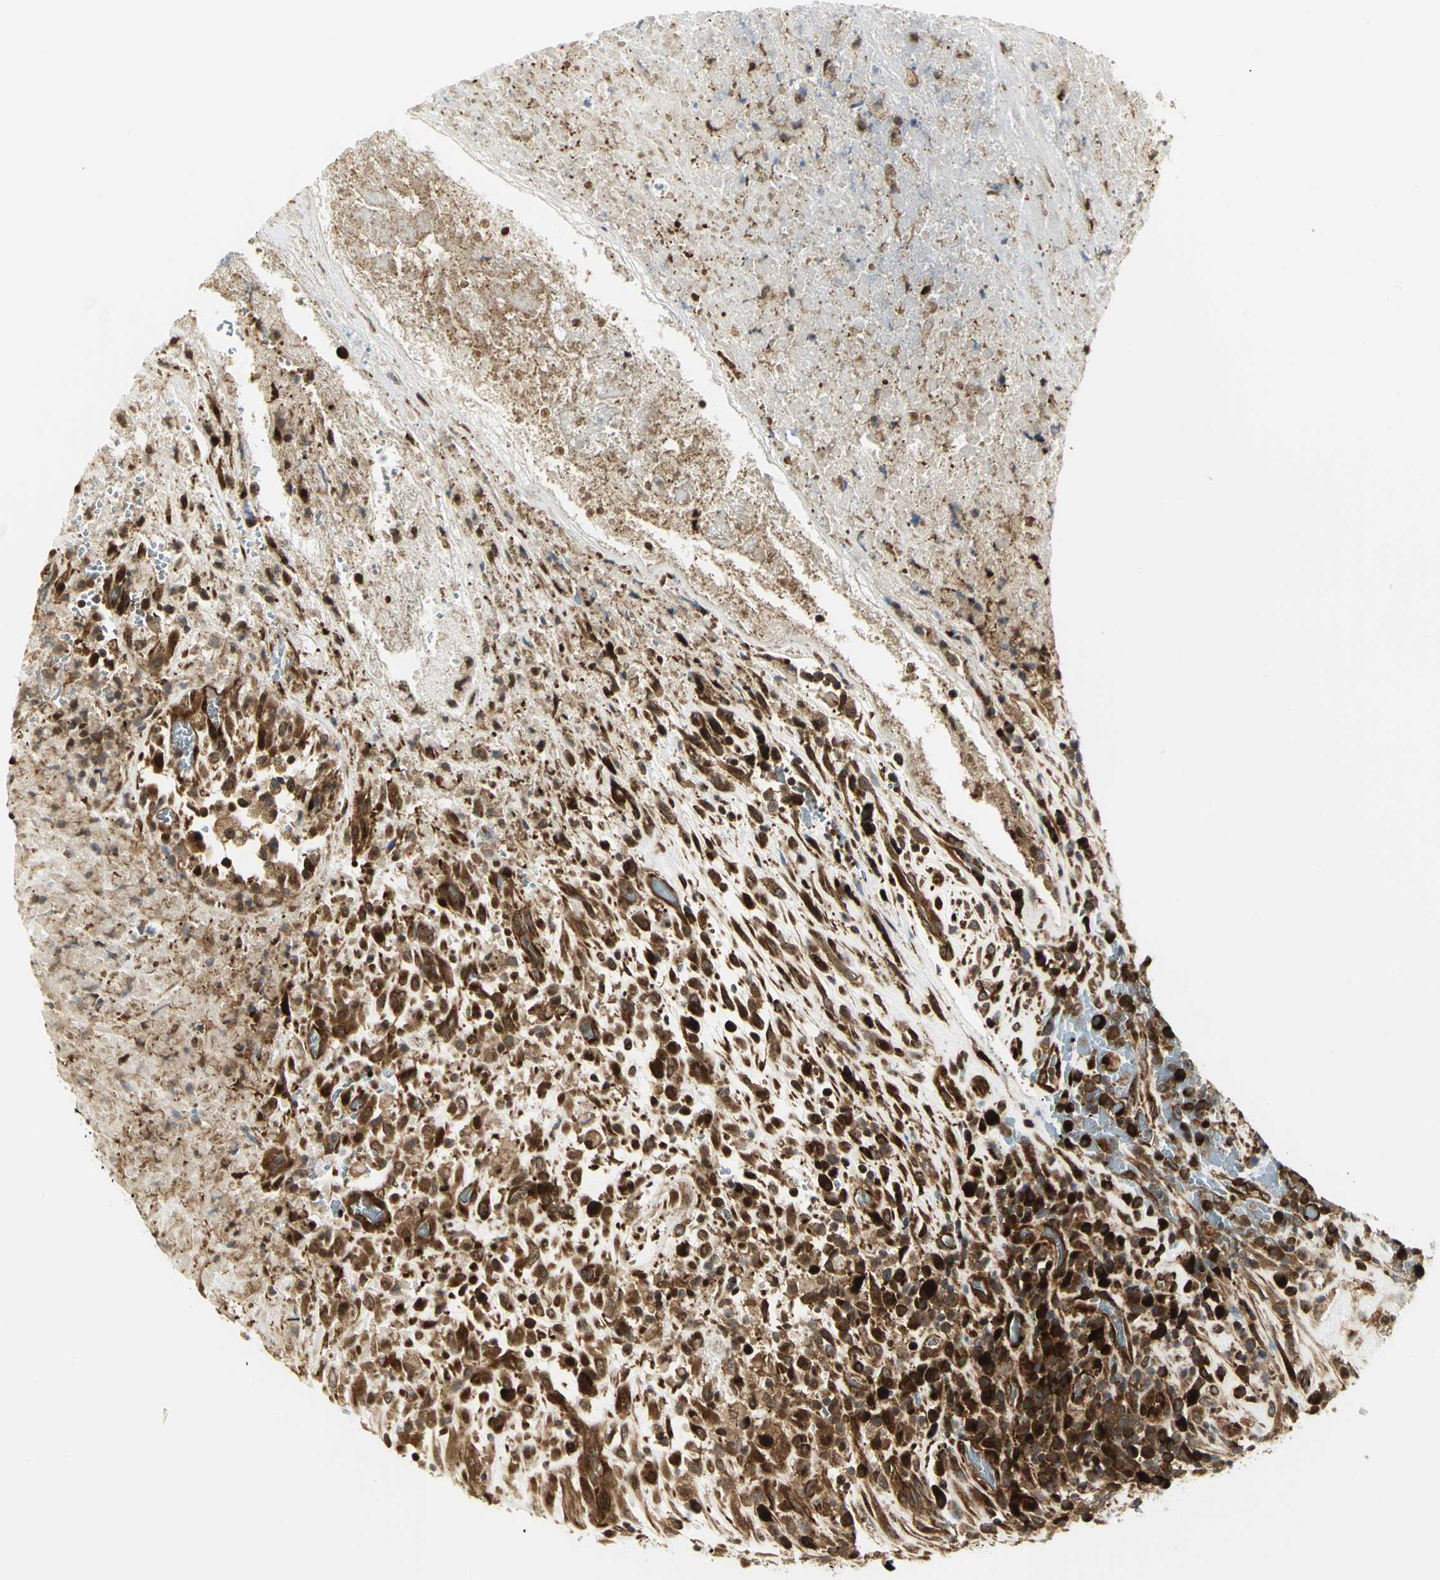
{"staining": {"intensity": "strong", "quantity": ">75%", "location": "cytoplasmic/membranous,nuclear"}, "tissue": "testis cancer", "cell_type": "Tumor cells", "image_type": "cancer", "snomed": [{"axis": "morphology", "description": "Necrosis, NOS"}, {"axis": "morphology", "description": "Carcinoma, Embryonal, NOS"}, {"axis": "topography", "description": "Testis"}], "caption": "Testis cancer (embryonal carcinoma) tissue reveals strong cytoplasmic/membranous and nuclear positivity in about >75% of tumor cells", "gene": "EEA1", "patient": {"sex": "male", "age": 19}}